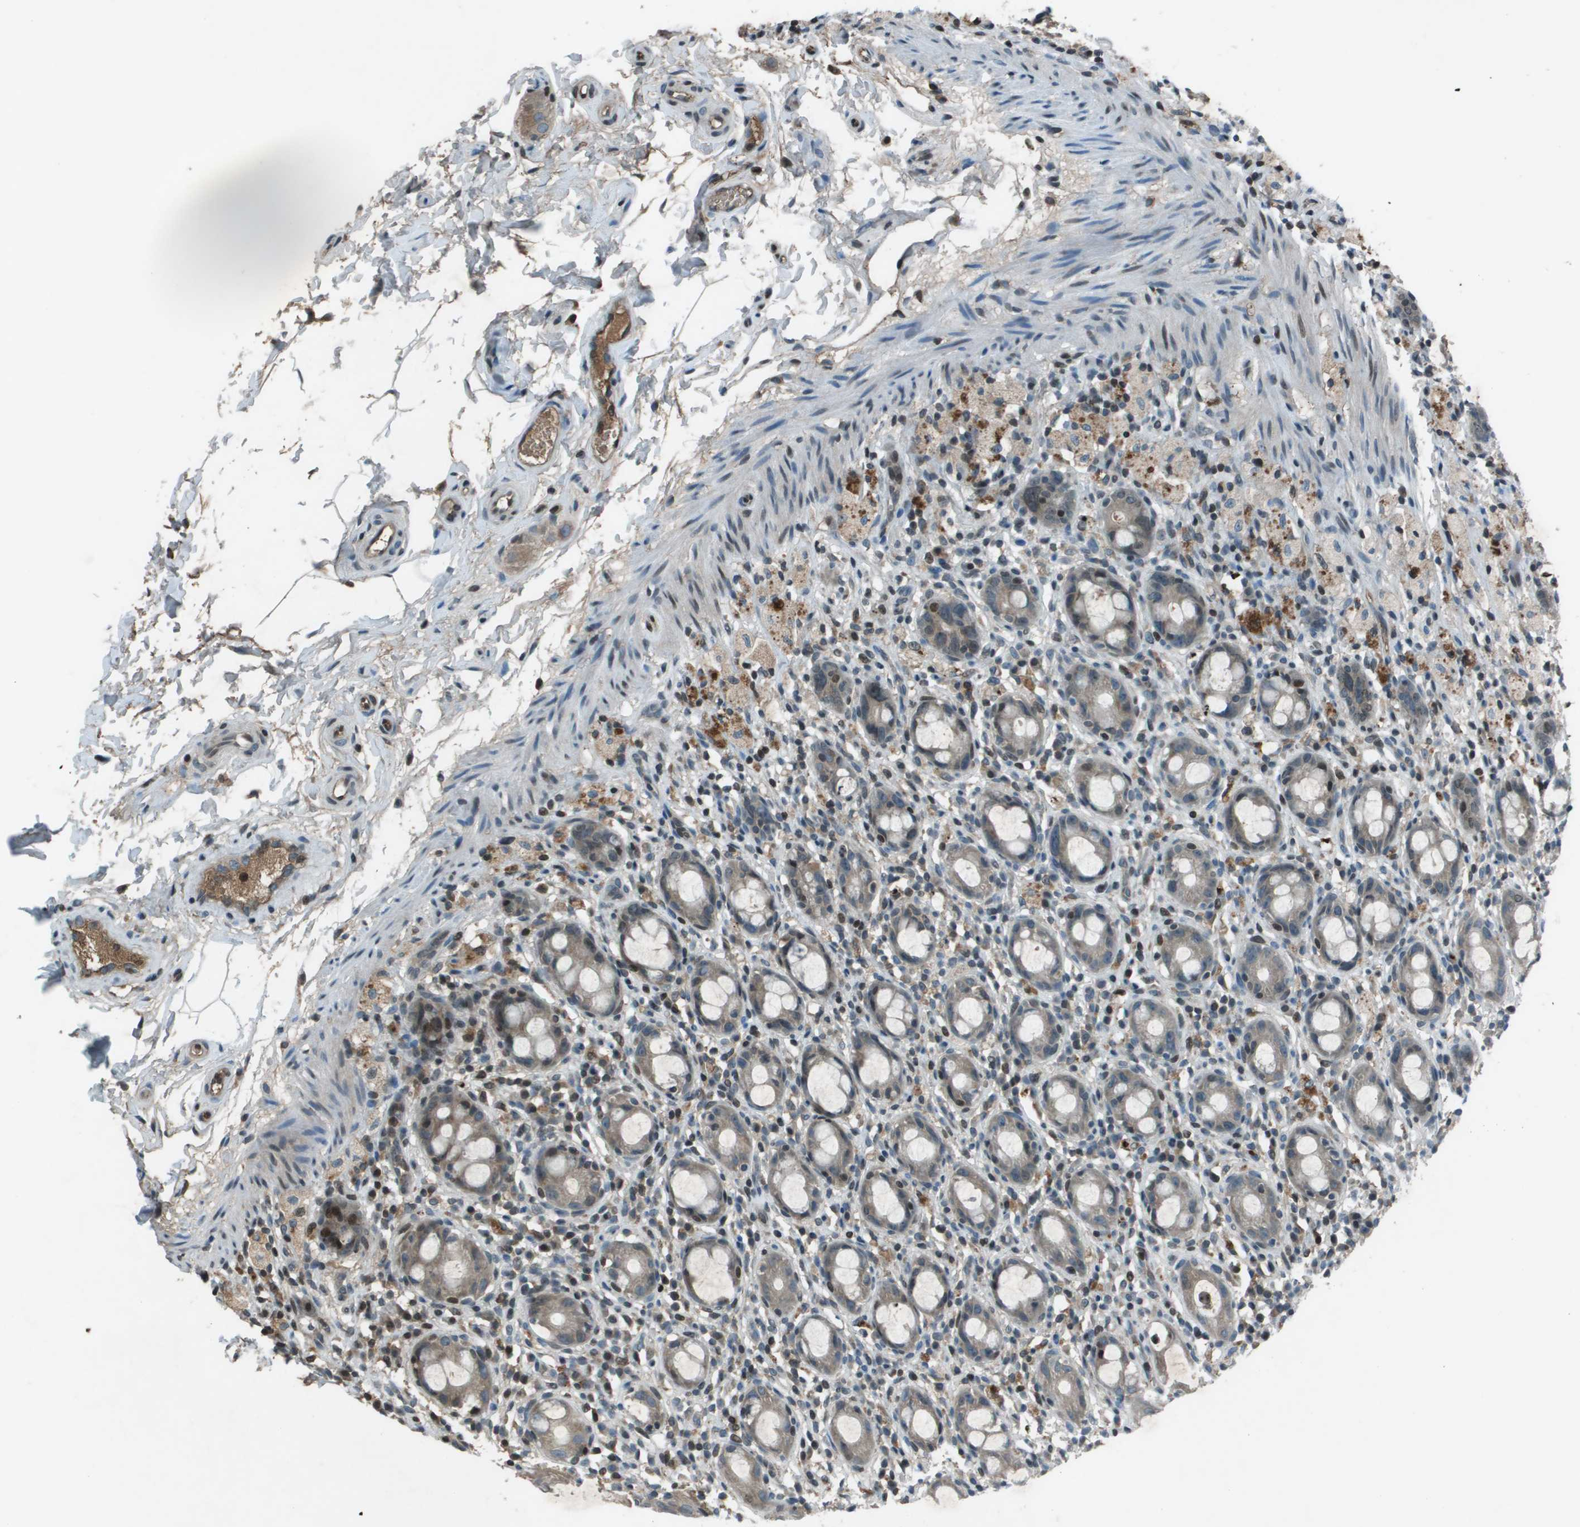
{"staining": {"intensity": "negative", "quantity": "none", "location": "none"}, "tissue": "rectum", "cell_type": "Glandular cells", "image_type": "normal", "snomed": [{"axis": "morphology", "description": "Normal tissue, NOS"}, {"axis": "topography", "description": "Rectum"}], "caption": "Immunohistochemistry (IHC) of normal human rectum demonstrates no positivity in glandular cells.", "gene": "CXCL12", "patient": {"sex": "male", "age": 44}}